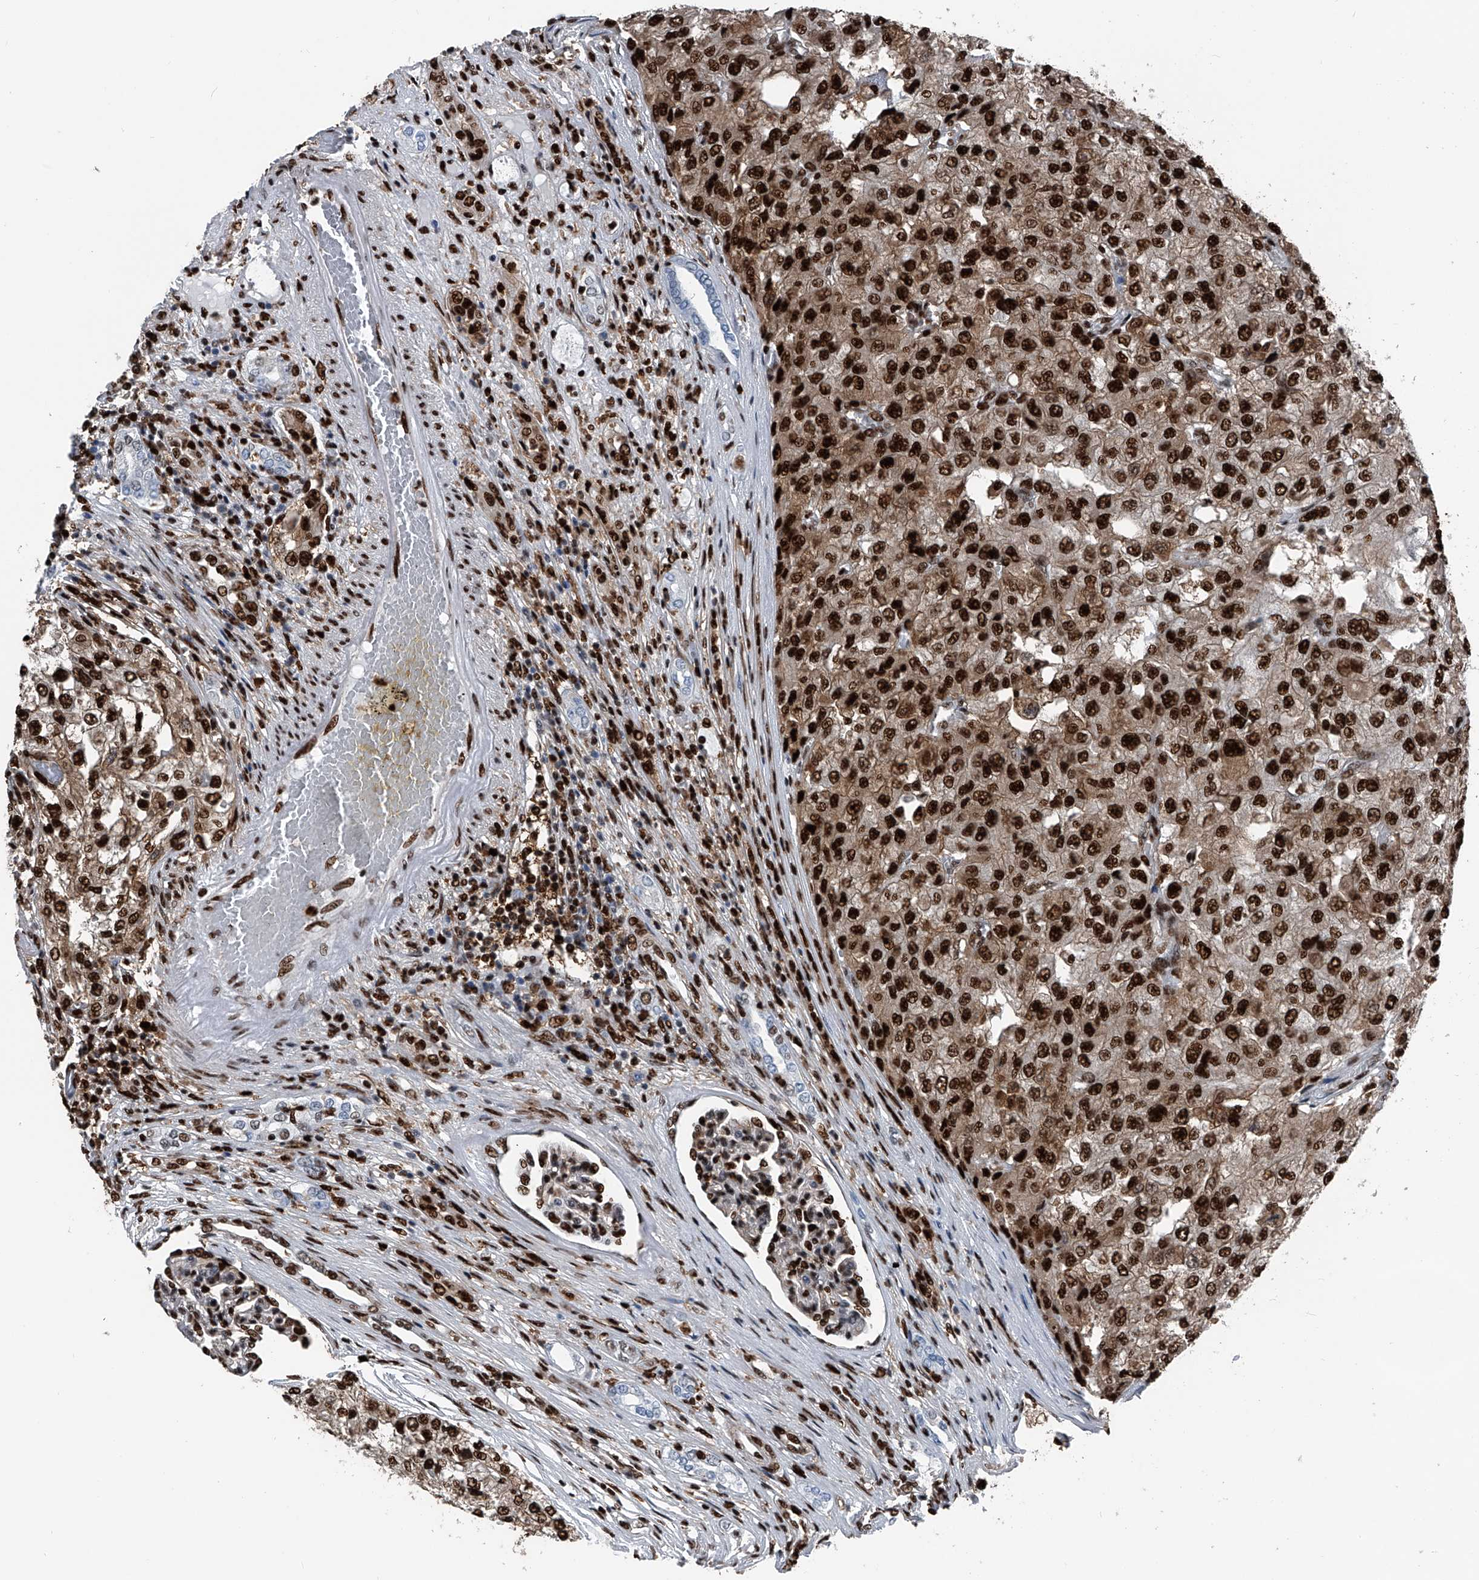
{"staining": {"intensity": "strong", "quantity": ">75%", "location": "nuclear"}, "tissue": "renal cancer", "cell_type": "Tumor cells", "image_type": "cancer", "snomed": [{"axis": "morphology", "description": "Adenocarcinoma, NOS"}, {"axis": "topography", "description": "Kidney"}], "caption": "Immunohistochemical staining of renal cancer (adenocarcinoma) exhibits high levels of strong nuclear protein positivity in about >75% of tumor cells.", "gene": "FKBP5", "patient": {"sex": "female", "age": 54}}